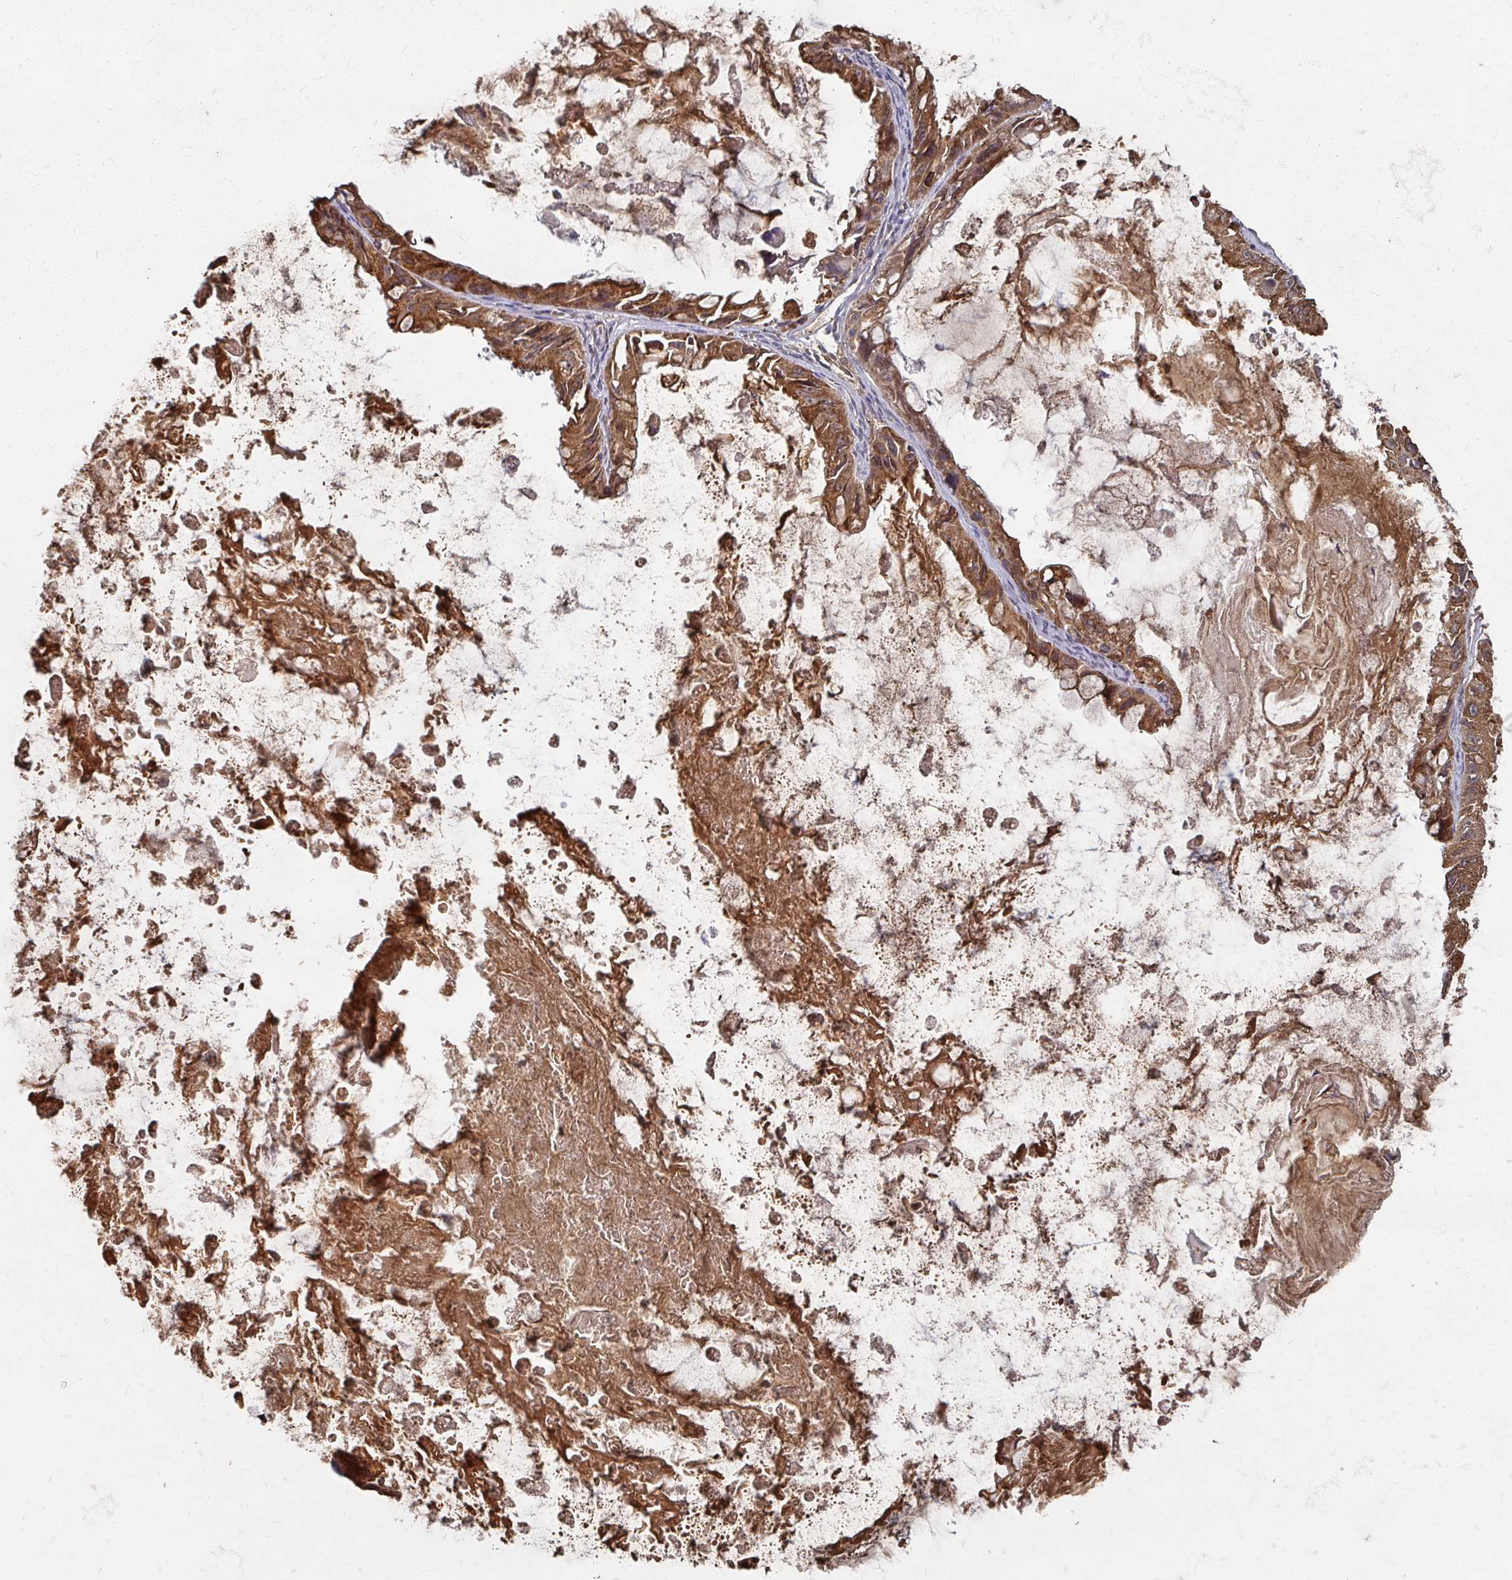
{"staining": {"intensity": "strong", "quantity": ">75%", "location": "cytoplasmic/membranous"}, "tissue": "ovarian cancer", "cell_type": "Tumor cells", "image_type": "cancer", "snomed": [{"axis": "morphology", "description": "Cystadenocarcinoma, mucinous, NOS"}, {"axis": "topography", "description": "Ovary"}], "caption": "The image reveals a brown stain indicating the presence of a protein in the cytoplasmic/membranous of tumor cells in ovarian mucinous cystadenocarcinoma. Using DAB (3,3'-diaminobenzidine) (brown) and hematoxylin (blue) stains, captured at high magnification using brightfield microscopy.", "gene": "CEP95", "patient": {"sex": "female", "age": 61}}